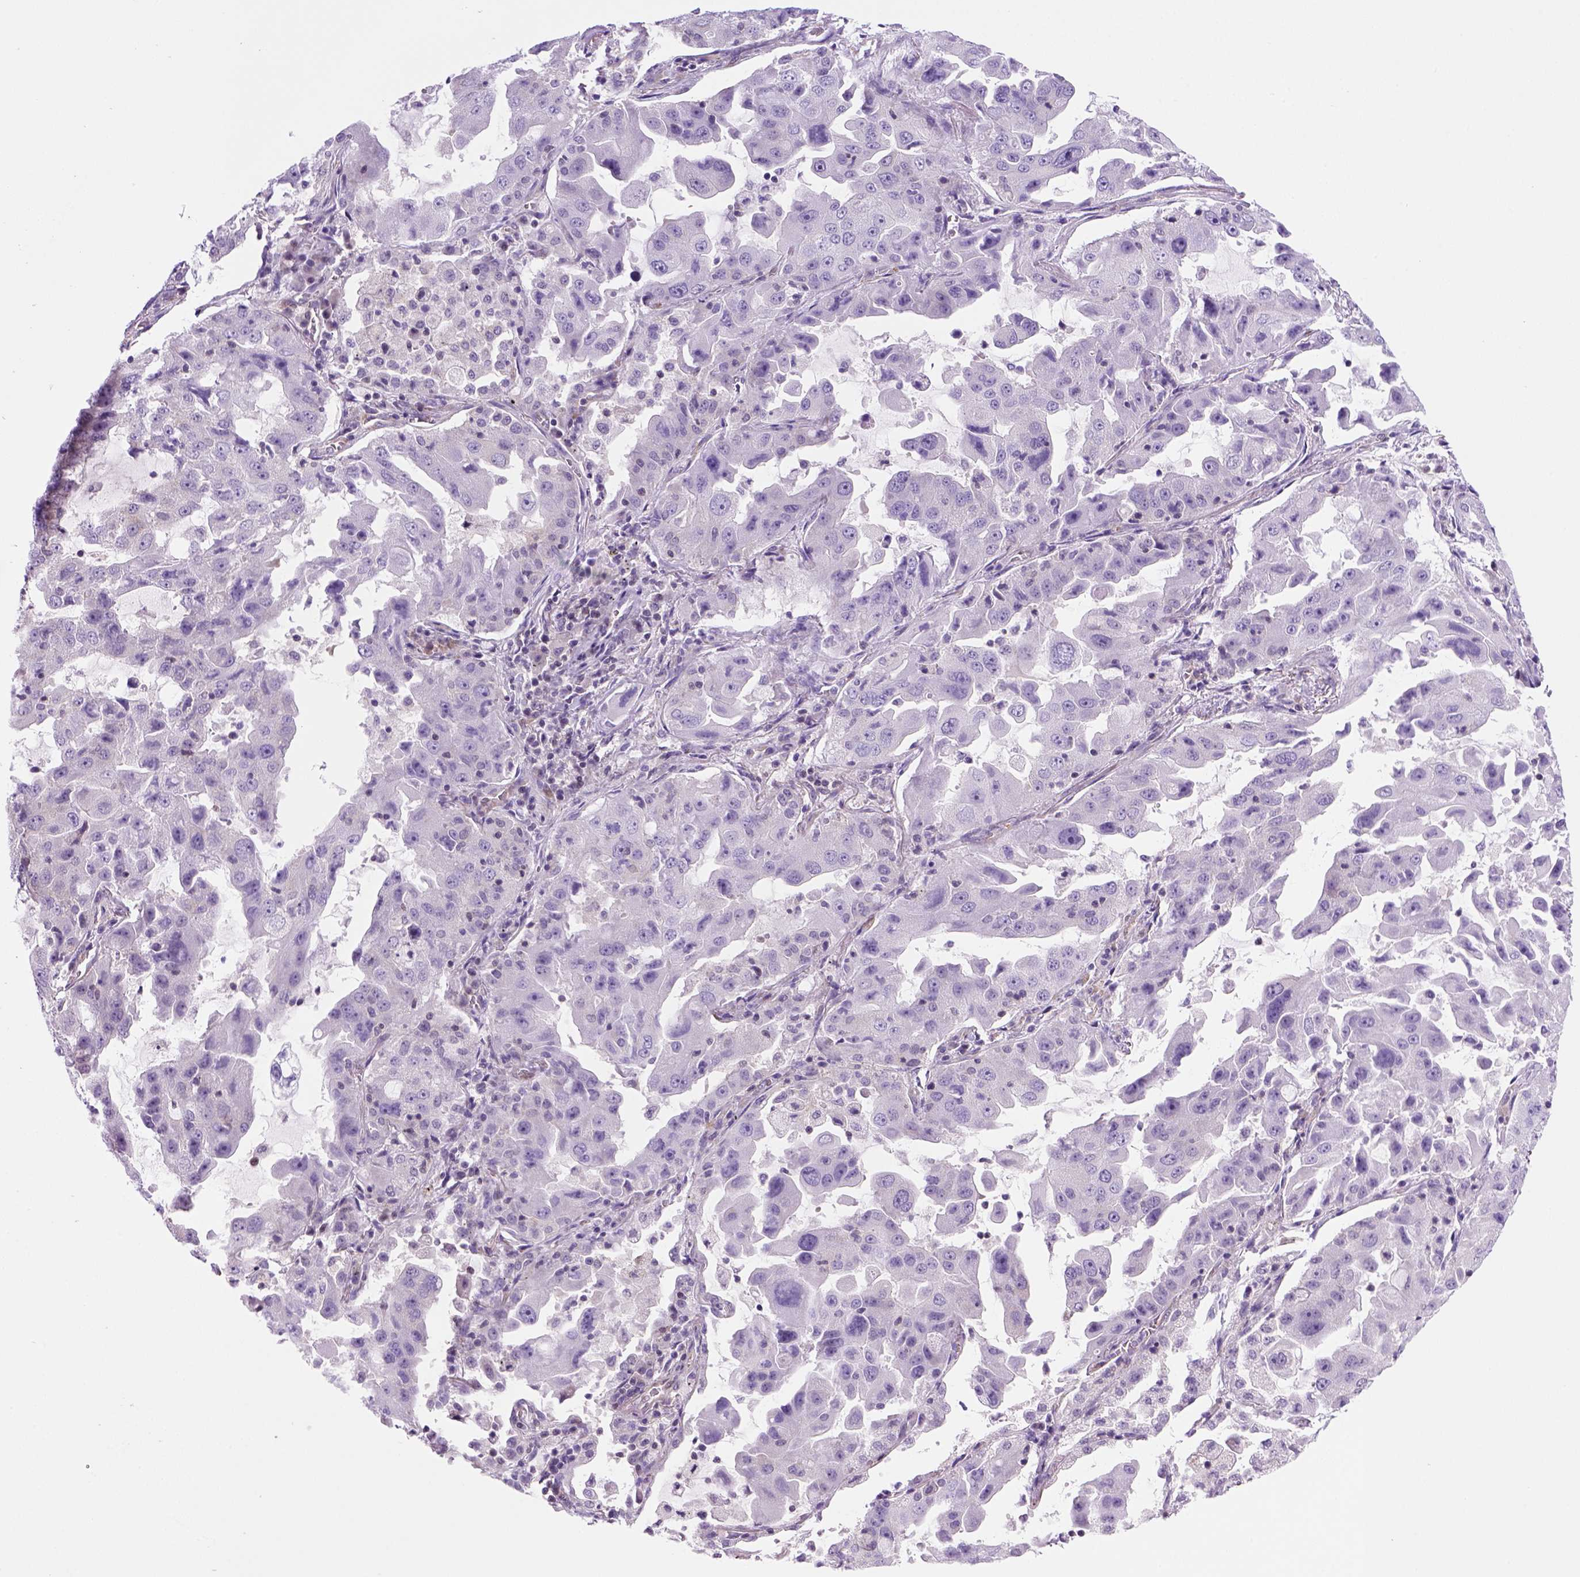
{"staining": {"intensity": "negative", "quantity": "none", "location": "none"}, "tissue": "lung cancer", "cell_type": "Tumor cells", "image_type": "cancer", "snomed": [{"axis": "morphology", "description": "Adenocarcinoma, NOS"}, {"axis": "topography", "description": "Lung"}], "caption": "A high-resolution photomicrograph shows immunohistochemistry staining of lung cancer (adenocarcinoma), which shows no significant expression in tumor cells.", "gene": "MGMT", "patient": {"sex": "female", "age": 61}}